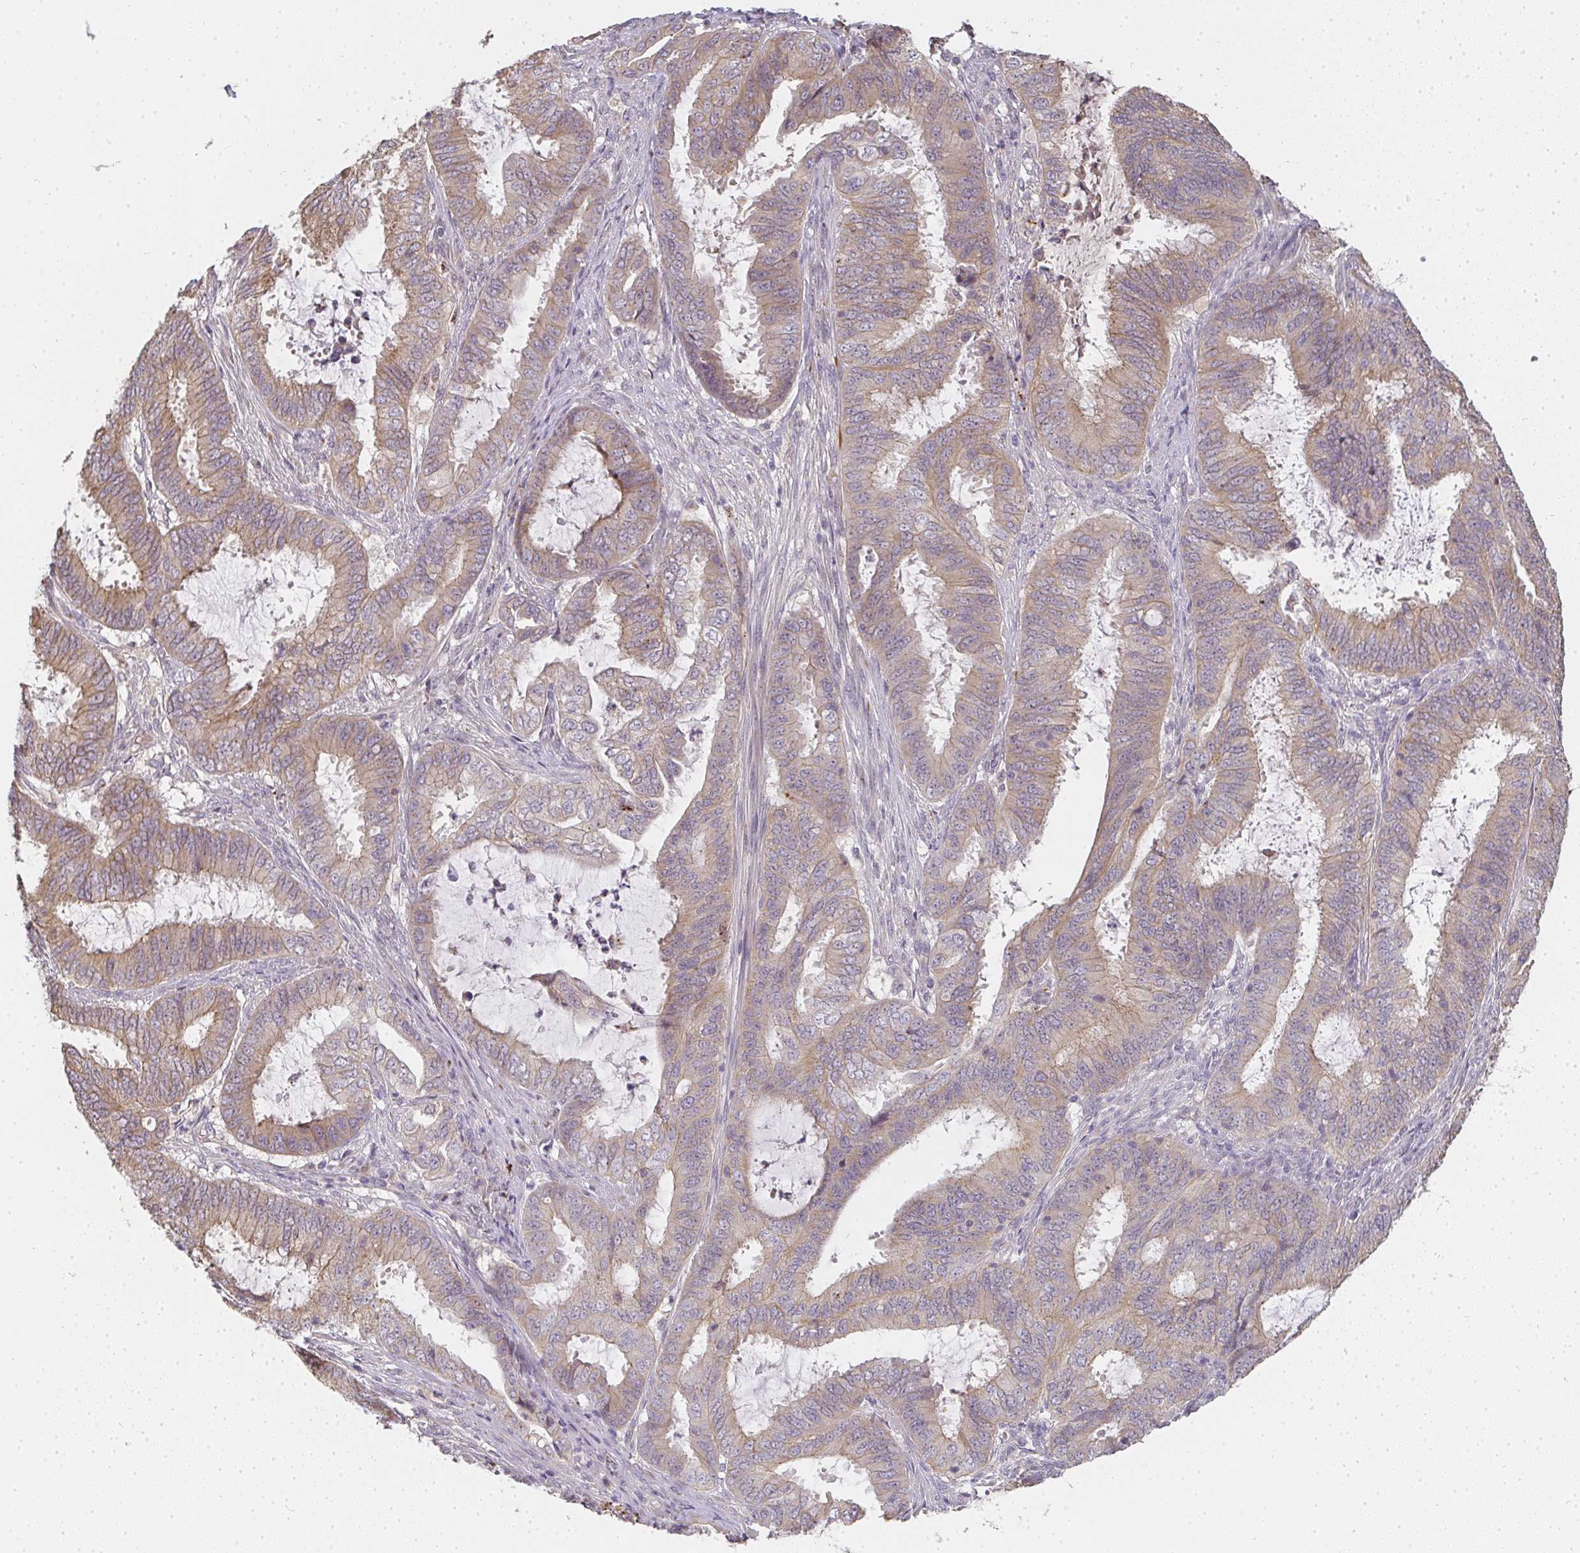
{"staining": {"intensity": "weak", "quantity": "25%-75%", "location": "cytoplasmic/membranous"}, "tissue": "endometrial cancer", "cell_type": "Tumor cells", "image_type": "cancer", "snomed": [{"axis": "morphology", "description": "Adenocarcinoma, NOS"}, {"axis": "topography", "description": "Endometrium"}], "caption": "Immunohistochemical staining of endometrial cancer (adenocarcinoma) shows low levels of weak cytoplasmic/membranous expression in approximately 25%-75% of tumor cells. The staining was performed using DAB, with brown indicating positive protein expression. Nuclei are stained blue with hematoxylin.", "gene": "SLC35B3", "patient": {"sex": "female", "age": 51}}